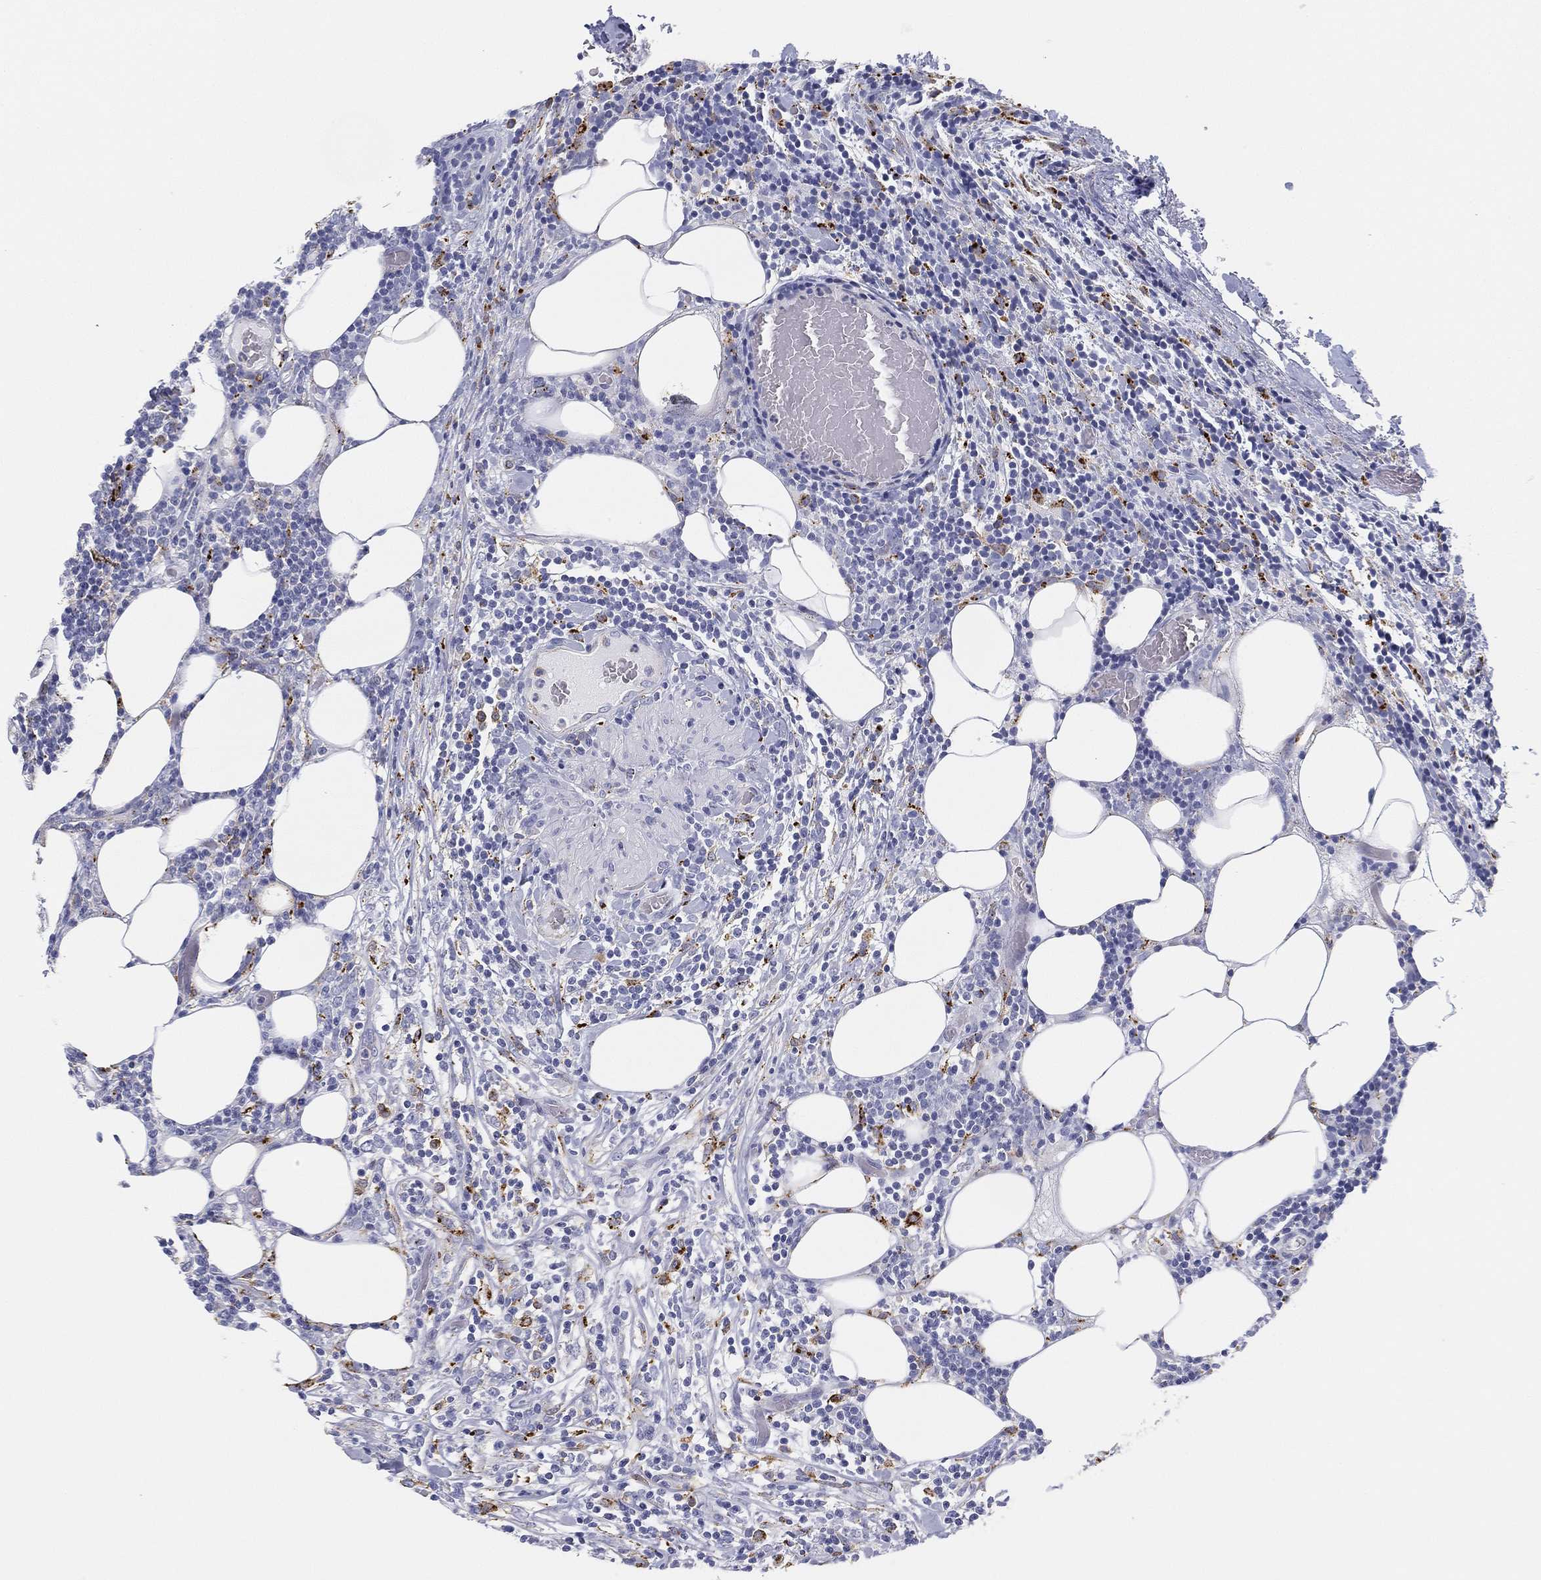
{"staining": {"intensity": "moderate", "quantity": "<25%", "location": "cytoplasmic/membranous"}, "tissue": "lymphoma", "cell_type": "Tumor cells", "image_type": "cancer", "snomed": [{"axis": "morphology", "description": "Malignant lymphoma, non-Hodgkin's type, High grade"}, {"axis": "topography", "description": "Lymph node"}], "caption": "Tumor cells reveal low levels of moderate cytoplasmic/membranous staining in about <25% of cells in malignant lymphoma, non-Hodgkin's type (high-grade). Immunohistochemistry (ihc) stains the protein in brown and the nuclei are stained blue.", "gene": "NPC2", "patient": {"sex": "female", "age": 84}}